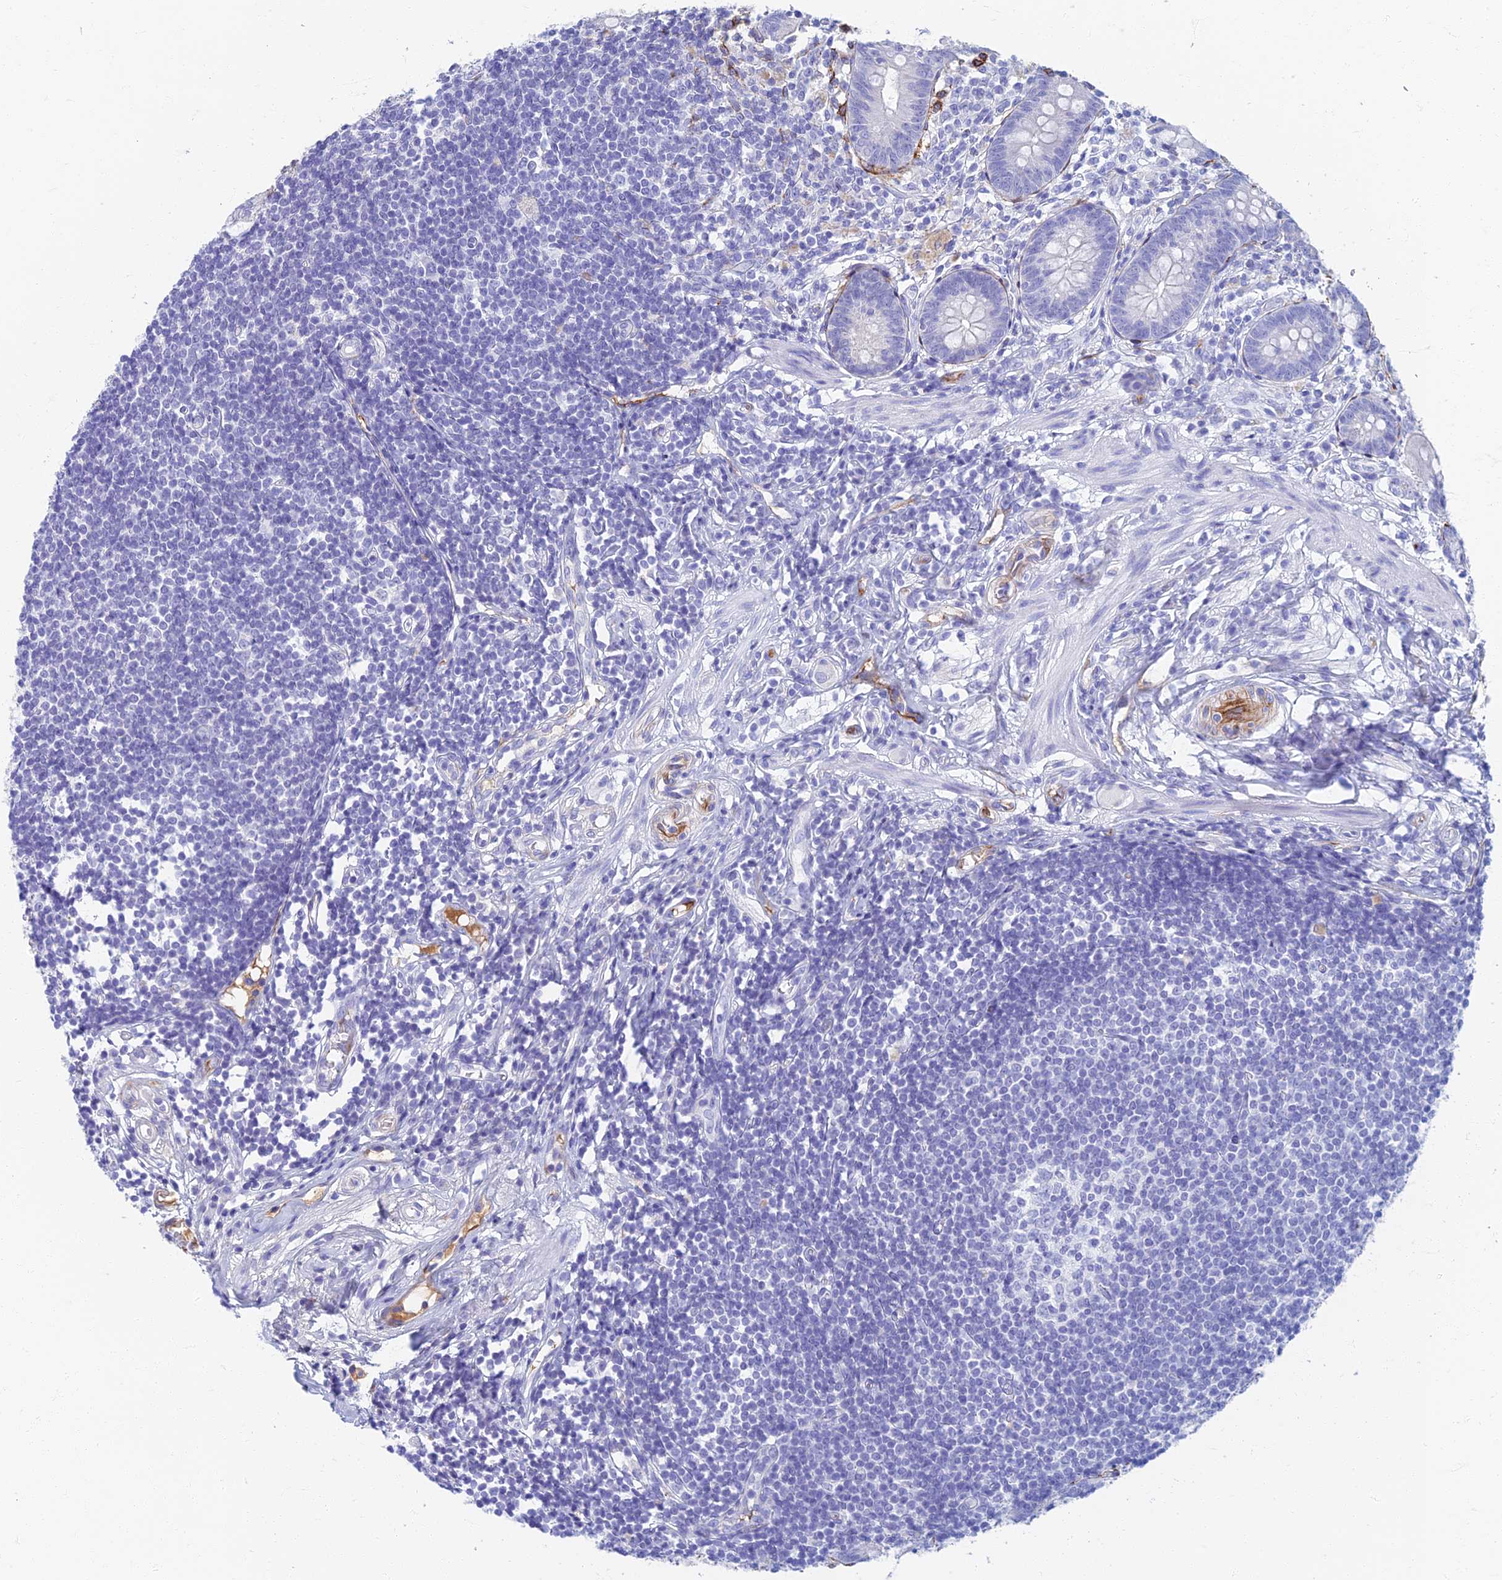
{"staining": {"intensity": "negative", "quantity": "none", "location": "none"}, "tissue": "appendix", "cell_type": "Glandular cells", "image_type": "normal", "snomed": [{"axis": "morphology", "description": "Normal tissue, NOS"}, {"axis": "topography", "description": "Appendix"}], "caption": "Immunohistochemistry (IHC) of normal appendix demonstrates no staining in glandular cells.", "gene": "ETFRF1", "patient": {"sex": "female", "age": 62}}